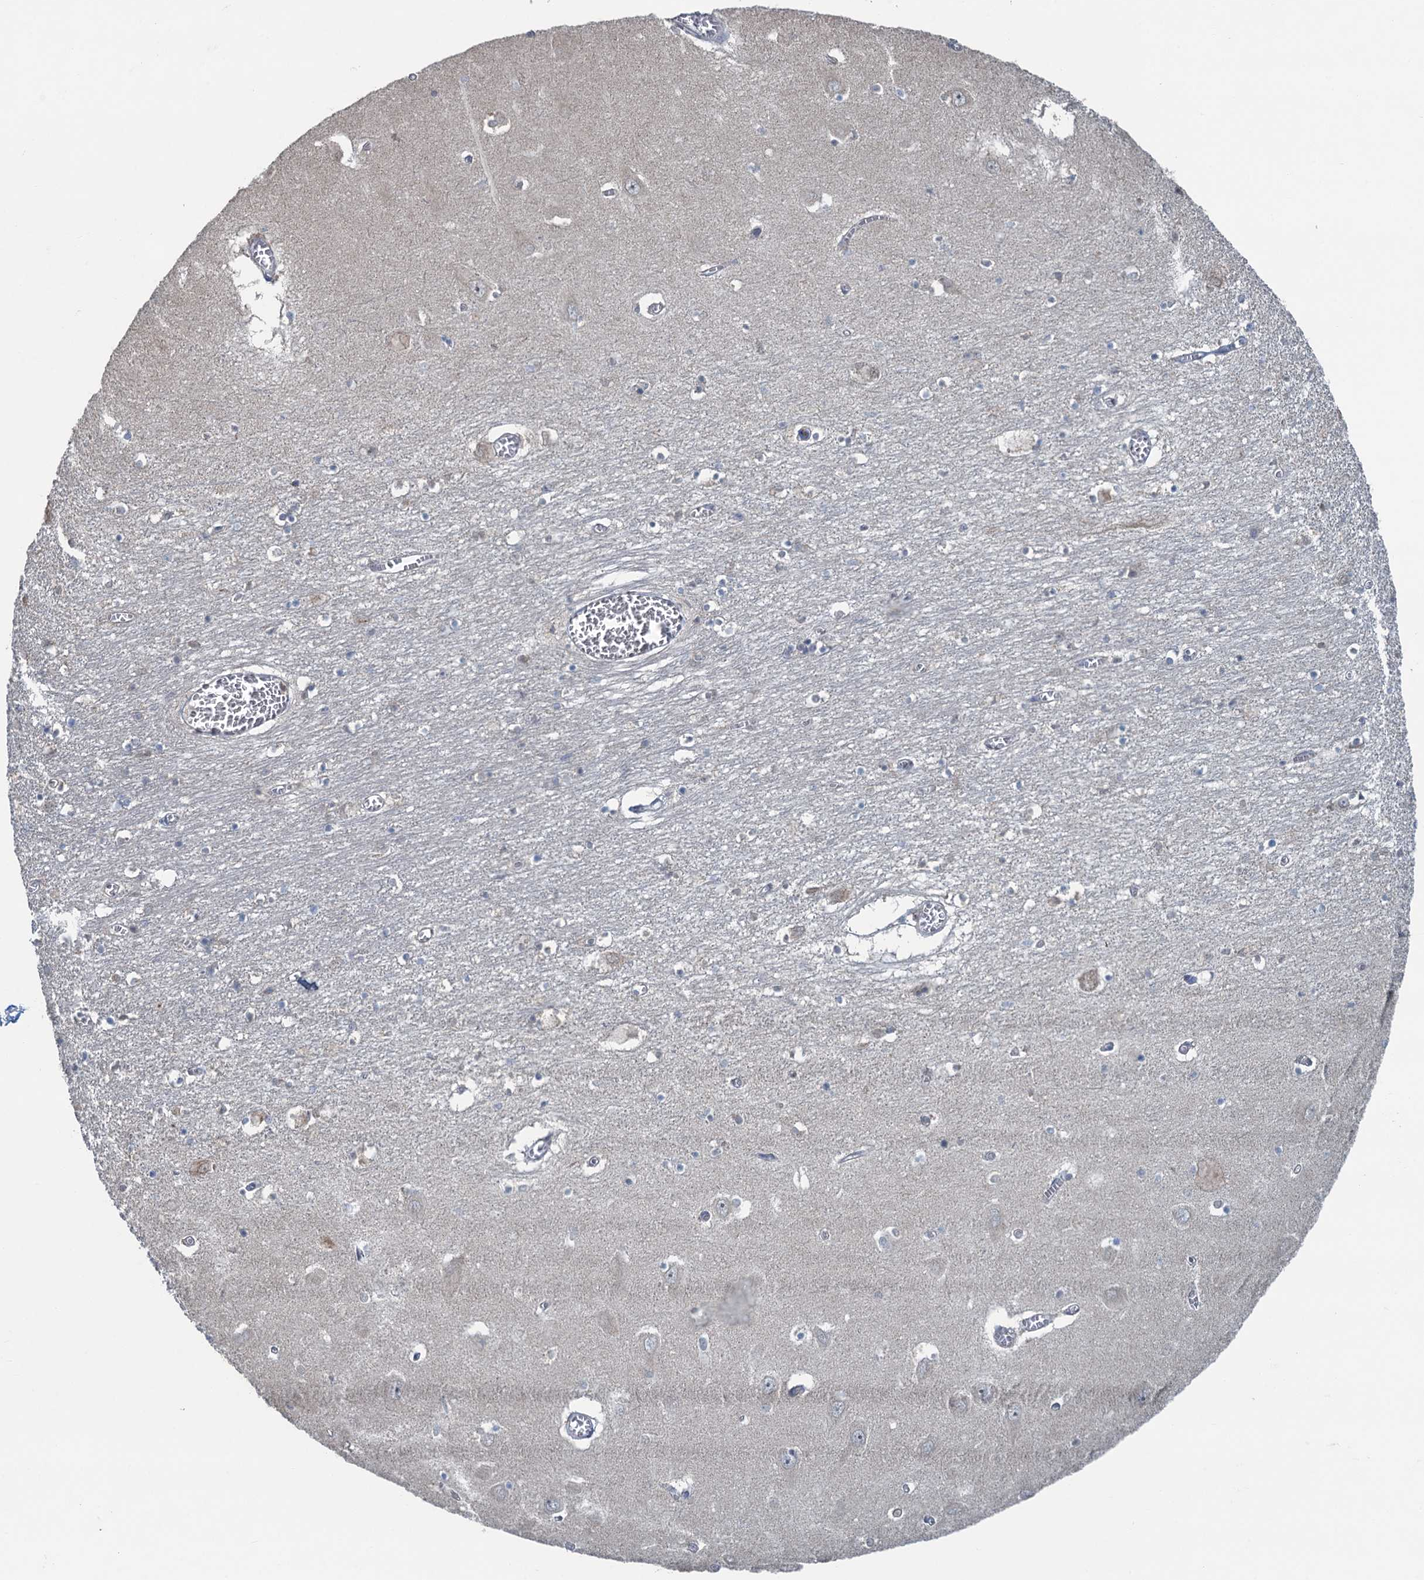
{"staining": {"intensity": "negative", "quantity": "none", "location": "none"}, "tissue": "hippocampus", "cell_type": "Glial cells", "image_type": "normal", "snomed": [{"axis": "morphology", "description": "Normal tissue, NOS"}, {"axis": "topography", "description": "Hippocampus"}], "caption": "There is no significant staining in glial cells of hippocampus. Nuclei are stained in blue.", "gene": "TEX35", "patient": {"sex": "male", "age": 70}}